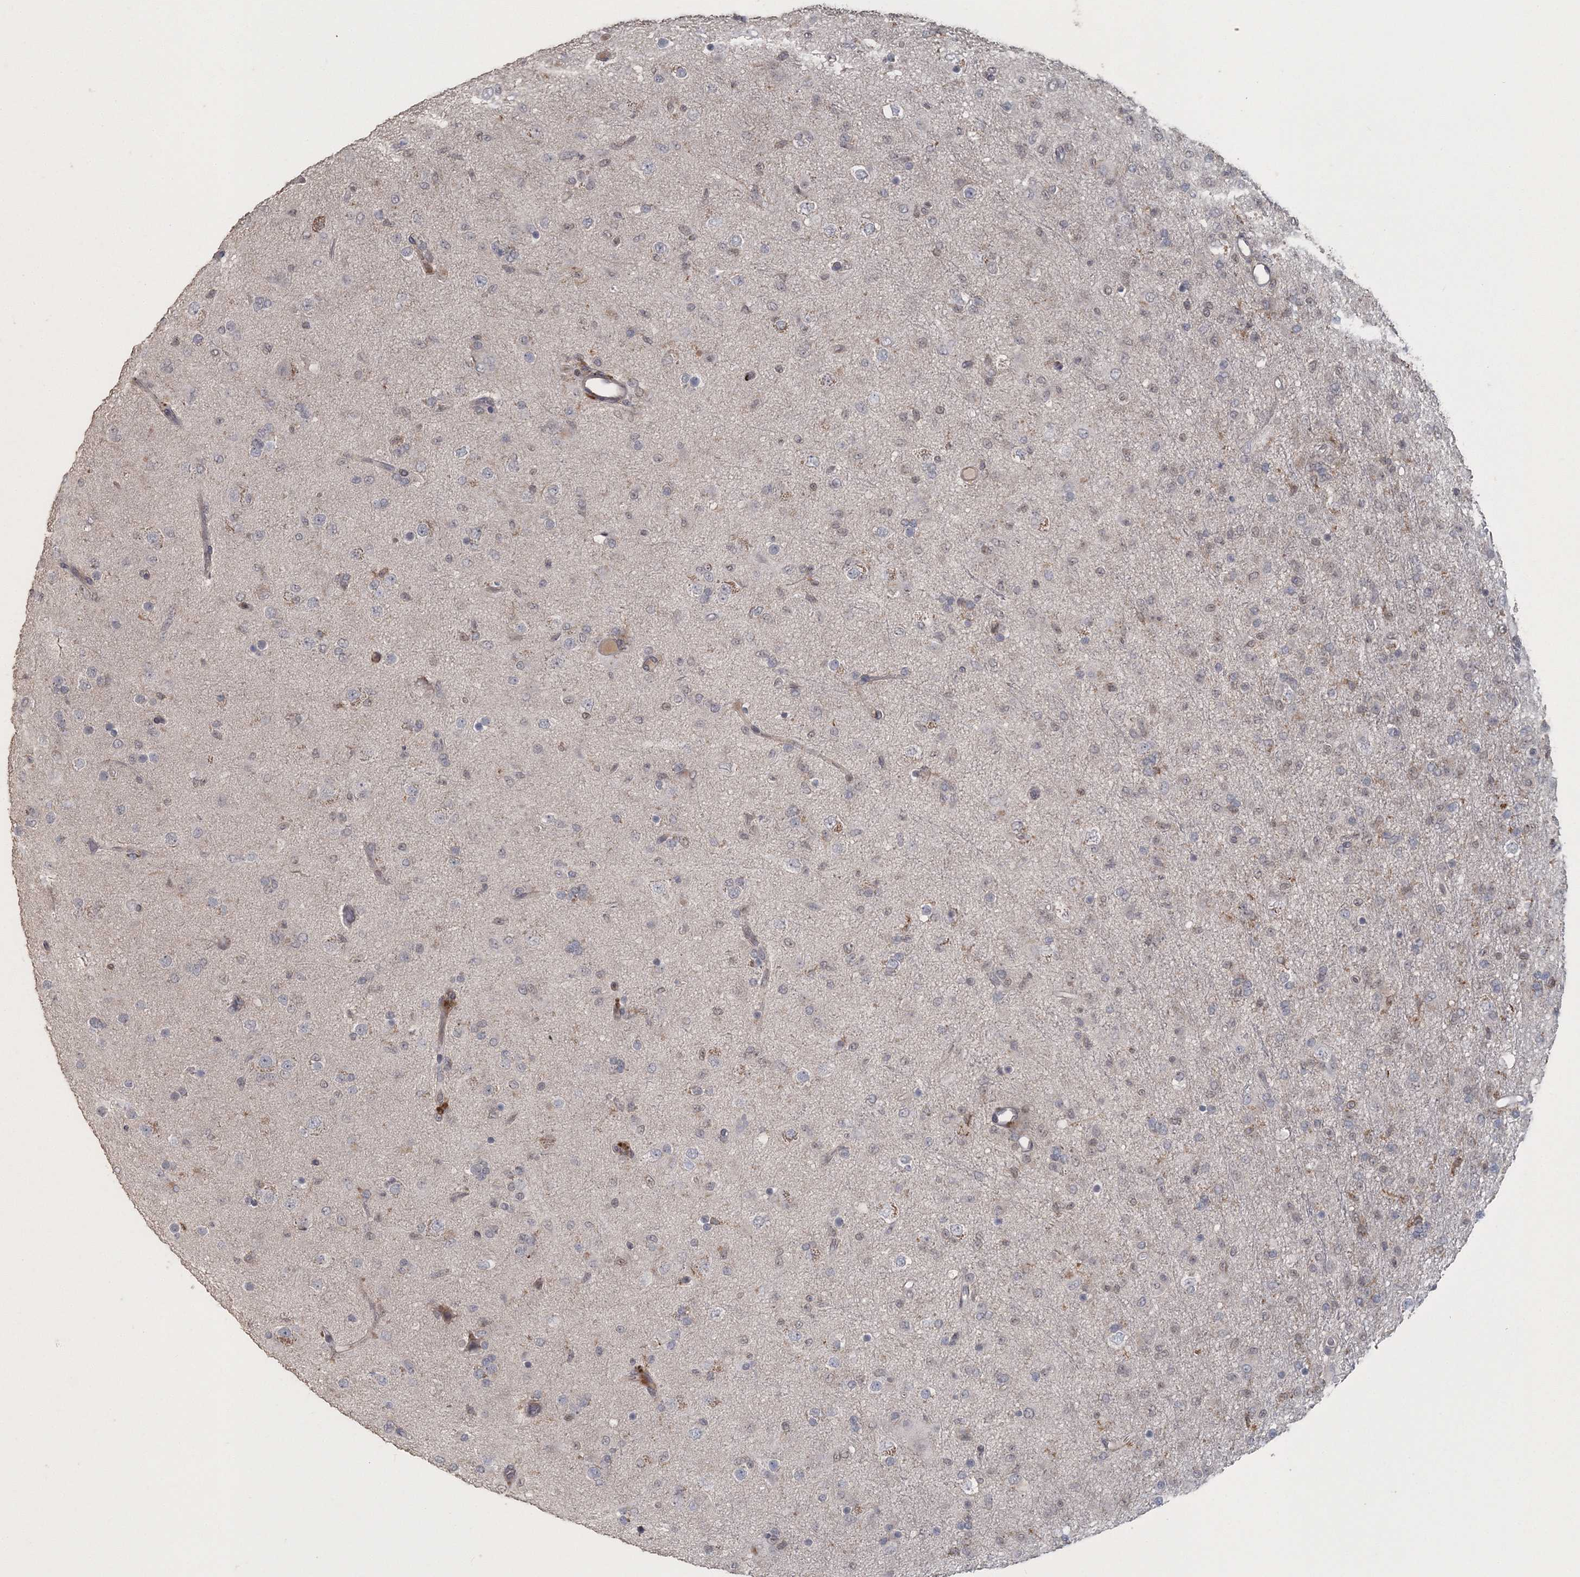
{"staining": {"intensity": "negative", "quantity": "none", "location": "none"}, "tissue": "glioma", "cell_type": "Tumor cells", "image_type": "cancer", "snomed": [{"axis": "morphology", "description": "Glioma, malignant, Low grade"}, {"axis": "topography", "description": "Brain"}], "caption": "IHC micrograph of malignant glioma (low-grade) stained for a protein (brown), which exhibits no positivity in tumor cells.", "gene": "UIMC1", "patient": {"sex": "male", "age": 65}}